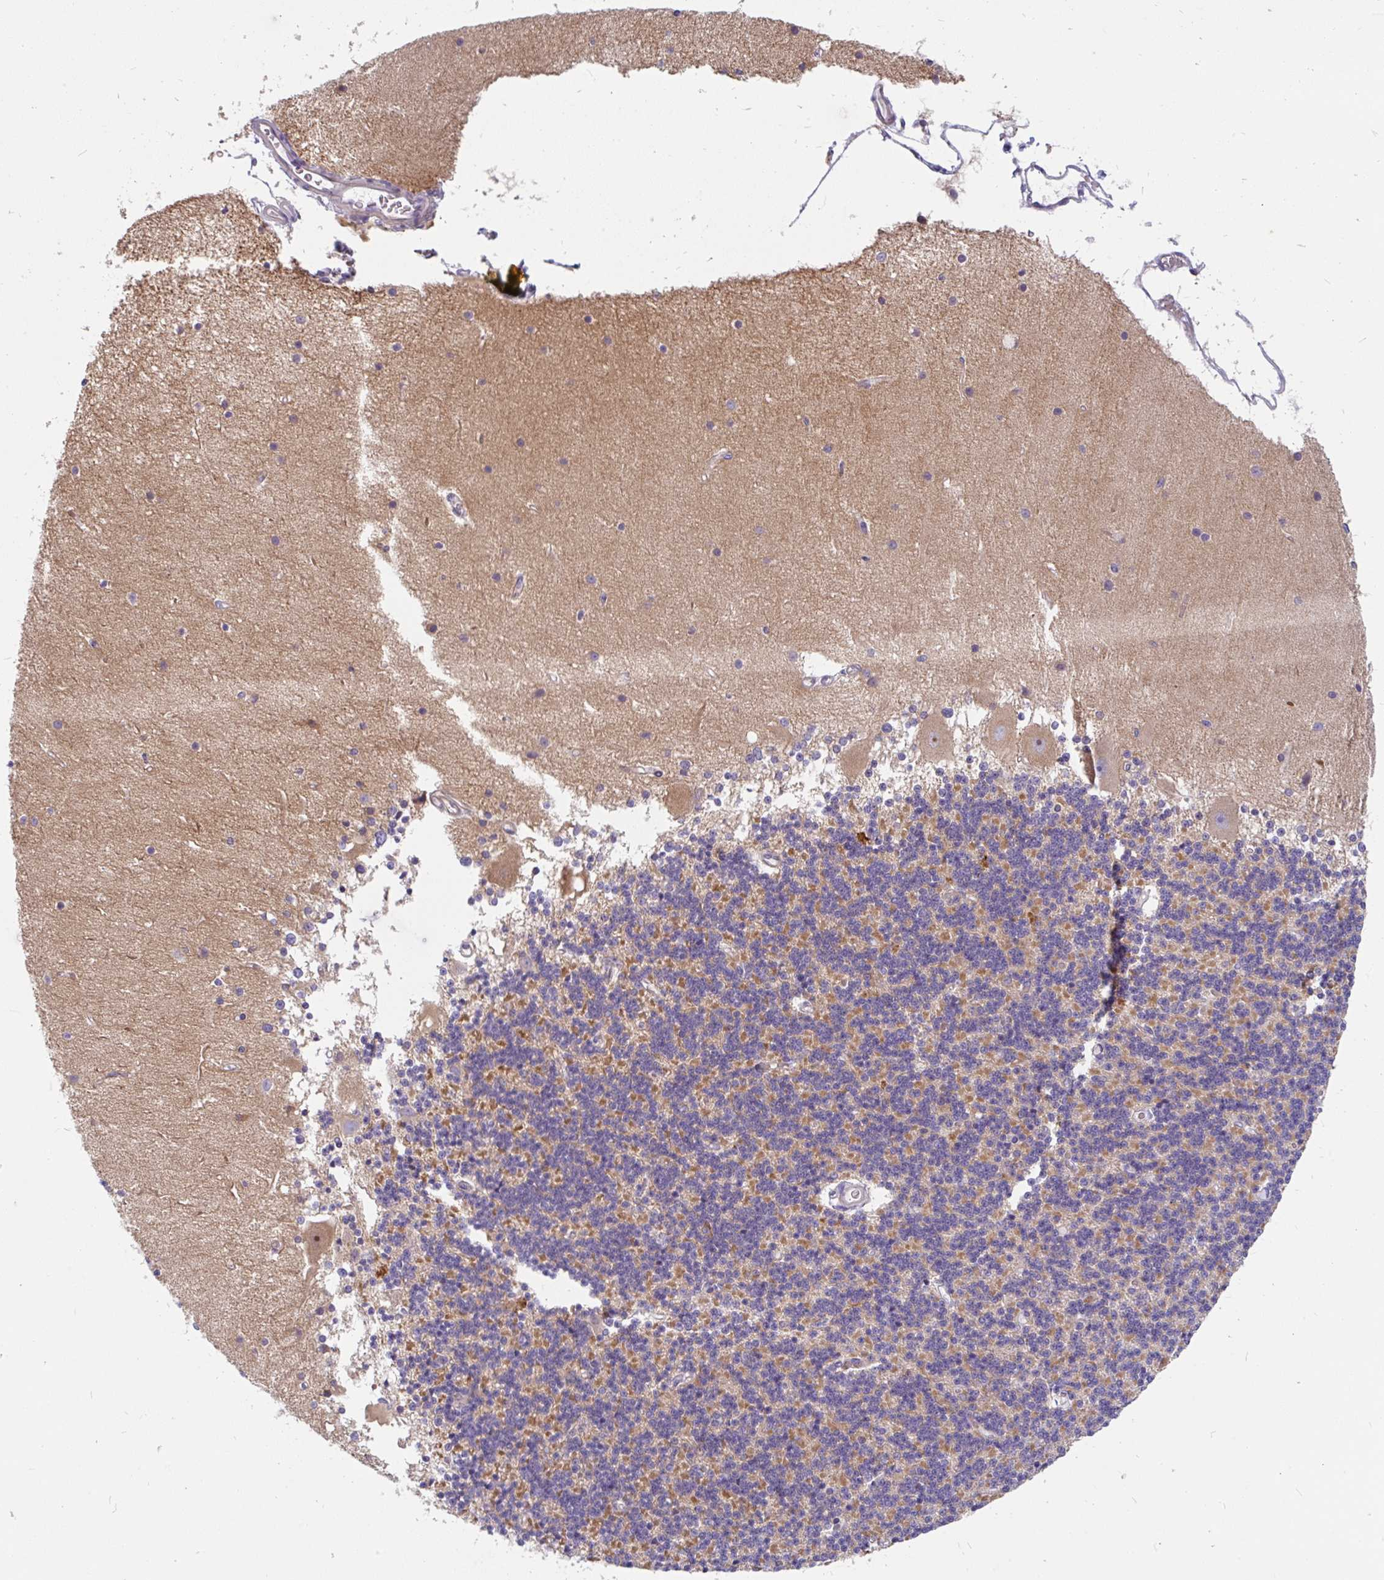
{"staining": {"intensity": "moderate", "quantity": "25%-75%", "location": "cytoplasmic/membranous"}, "tissue": "cerebellum", "cell_type": "Cells in granular layer", "image_type": "normal", "snomed": [{"axis": "morphology", "description": "Normal tissue, NOS"}, {"axis": "topography", "description": "Cerebellum"}], "caption": "Immunohistochemistry (IHC) micrograph of normal human cerebellum stained for a protein (brown), which shows medium levels of moderate cytoplasmic/membranous expression in about 25%-75% of cells in granular layer.", "gene": "LRRC26", "patient": {"sex": "female", "age": 54}}